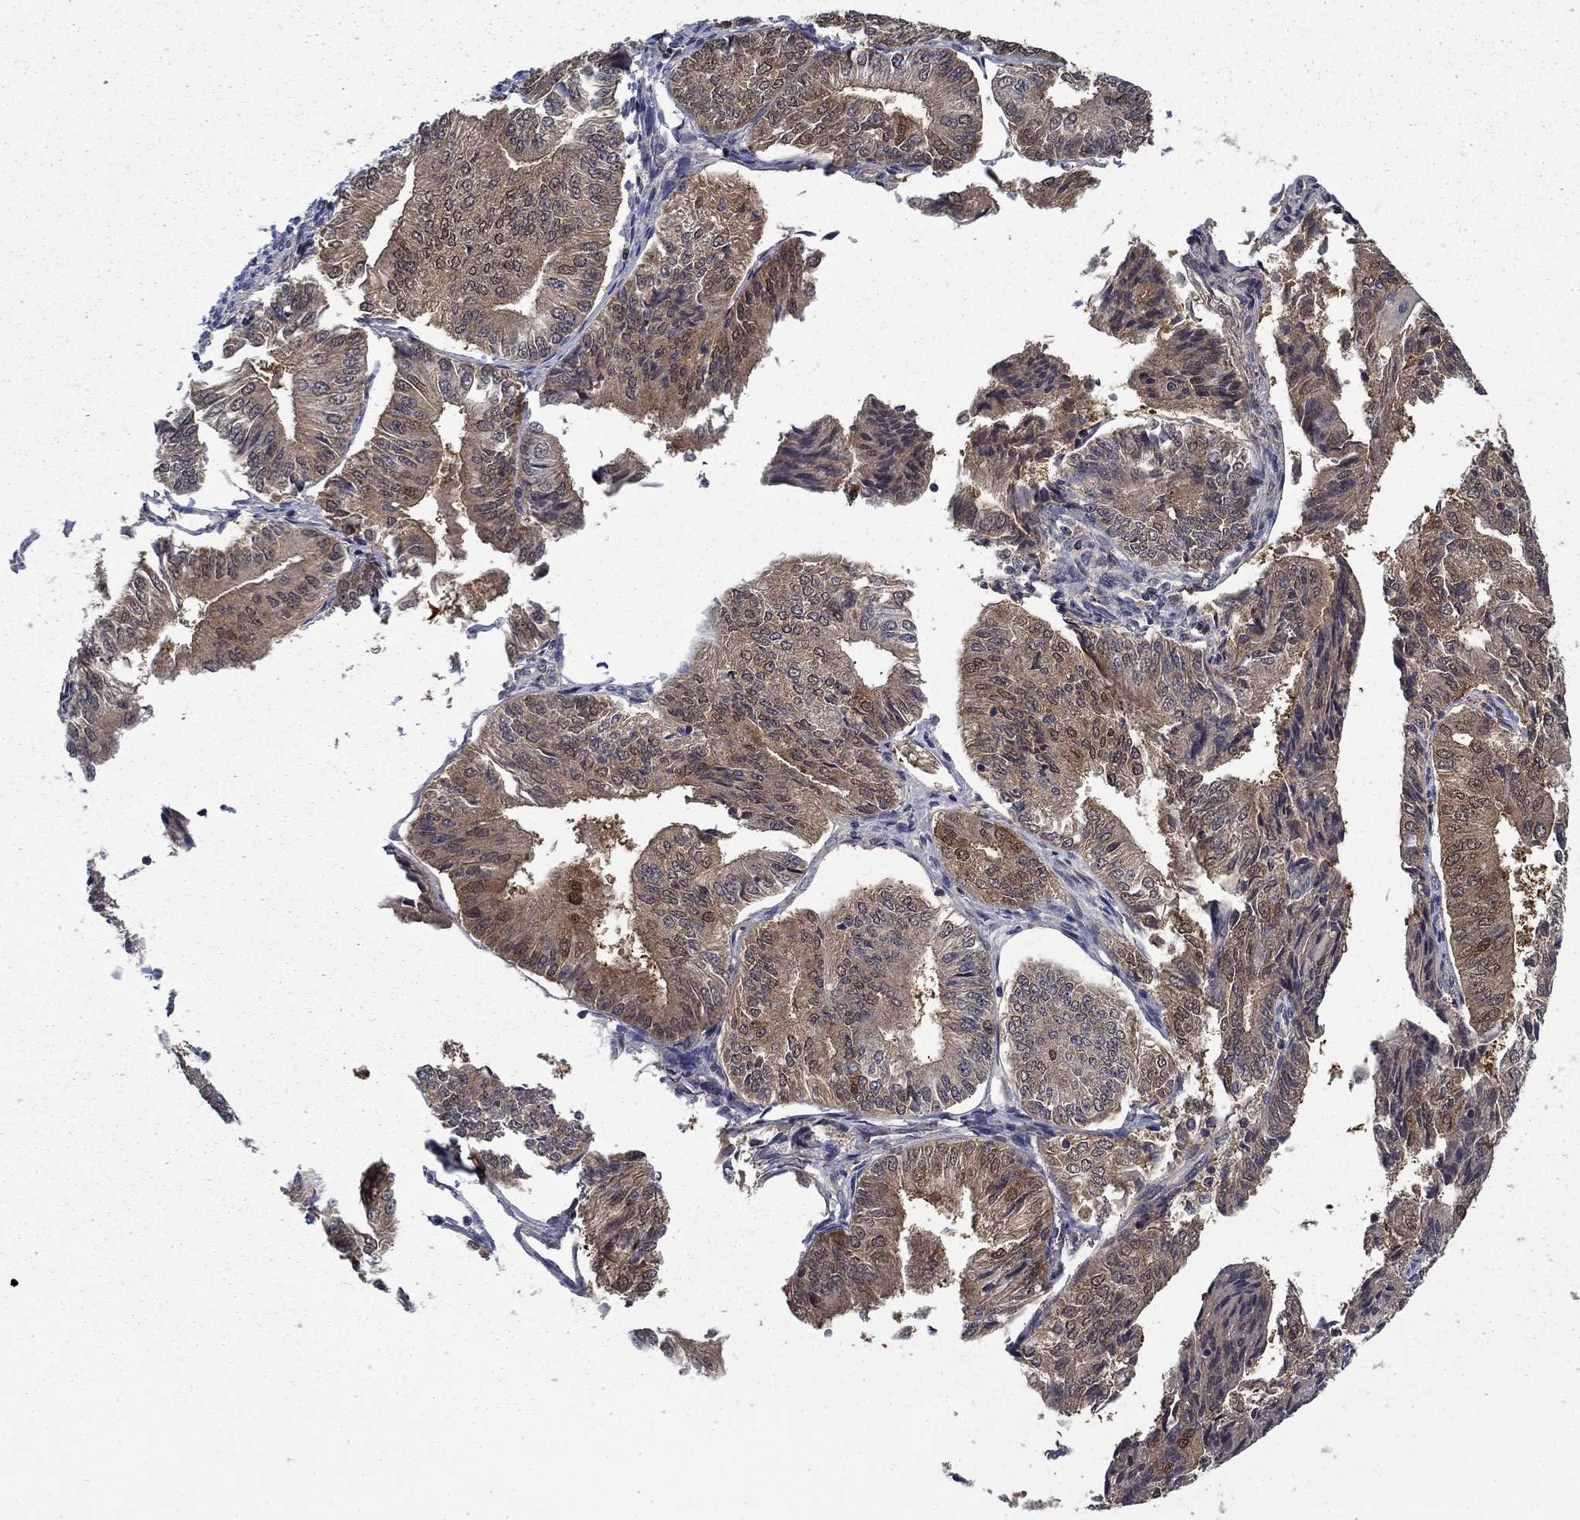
{"staining": {"intensity": "weak", "quantity": ">75%", "location": "cytoplasmic/membranous"}, "tissue": "endometrial cancer", "cell_type": "Tumor cells", "image_type": "cancer", "snomed": [{"axis": "morphology", "description": "Adenocarcinoma, NOS"}, {"axis": "topography", "description": "Endometrium"}], "caption": "Immunohistochemical staining of endometrial cancer (adenocarcinoma) exhibits low levels of weak cytoplasmic/membranous expression in about >75% of tumor cells.", "gene": "NIT2", "patient": {"sex": "female", "age": 58}}